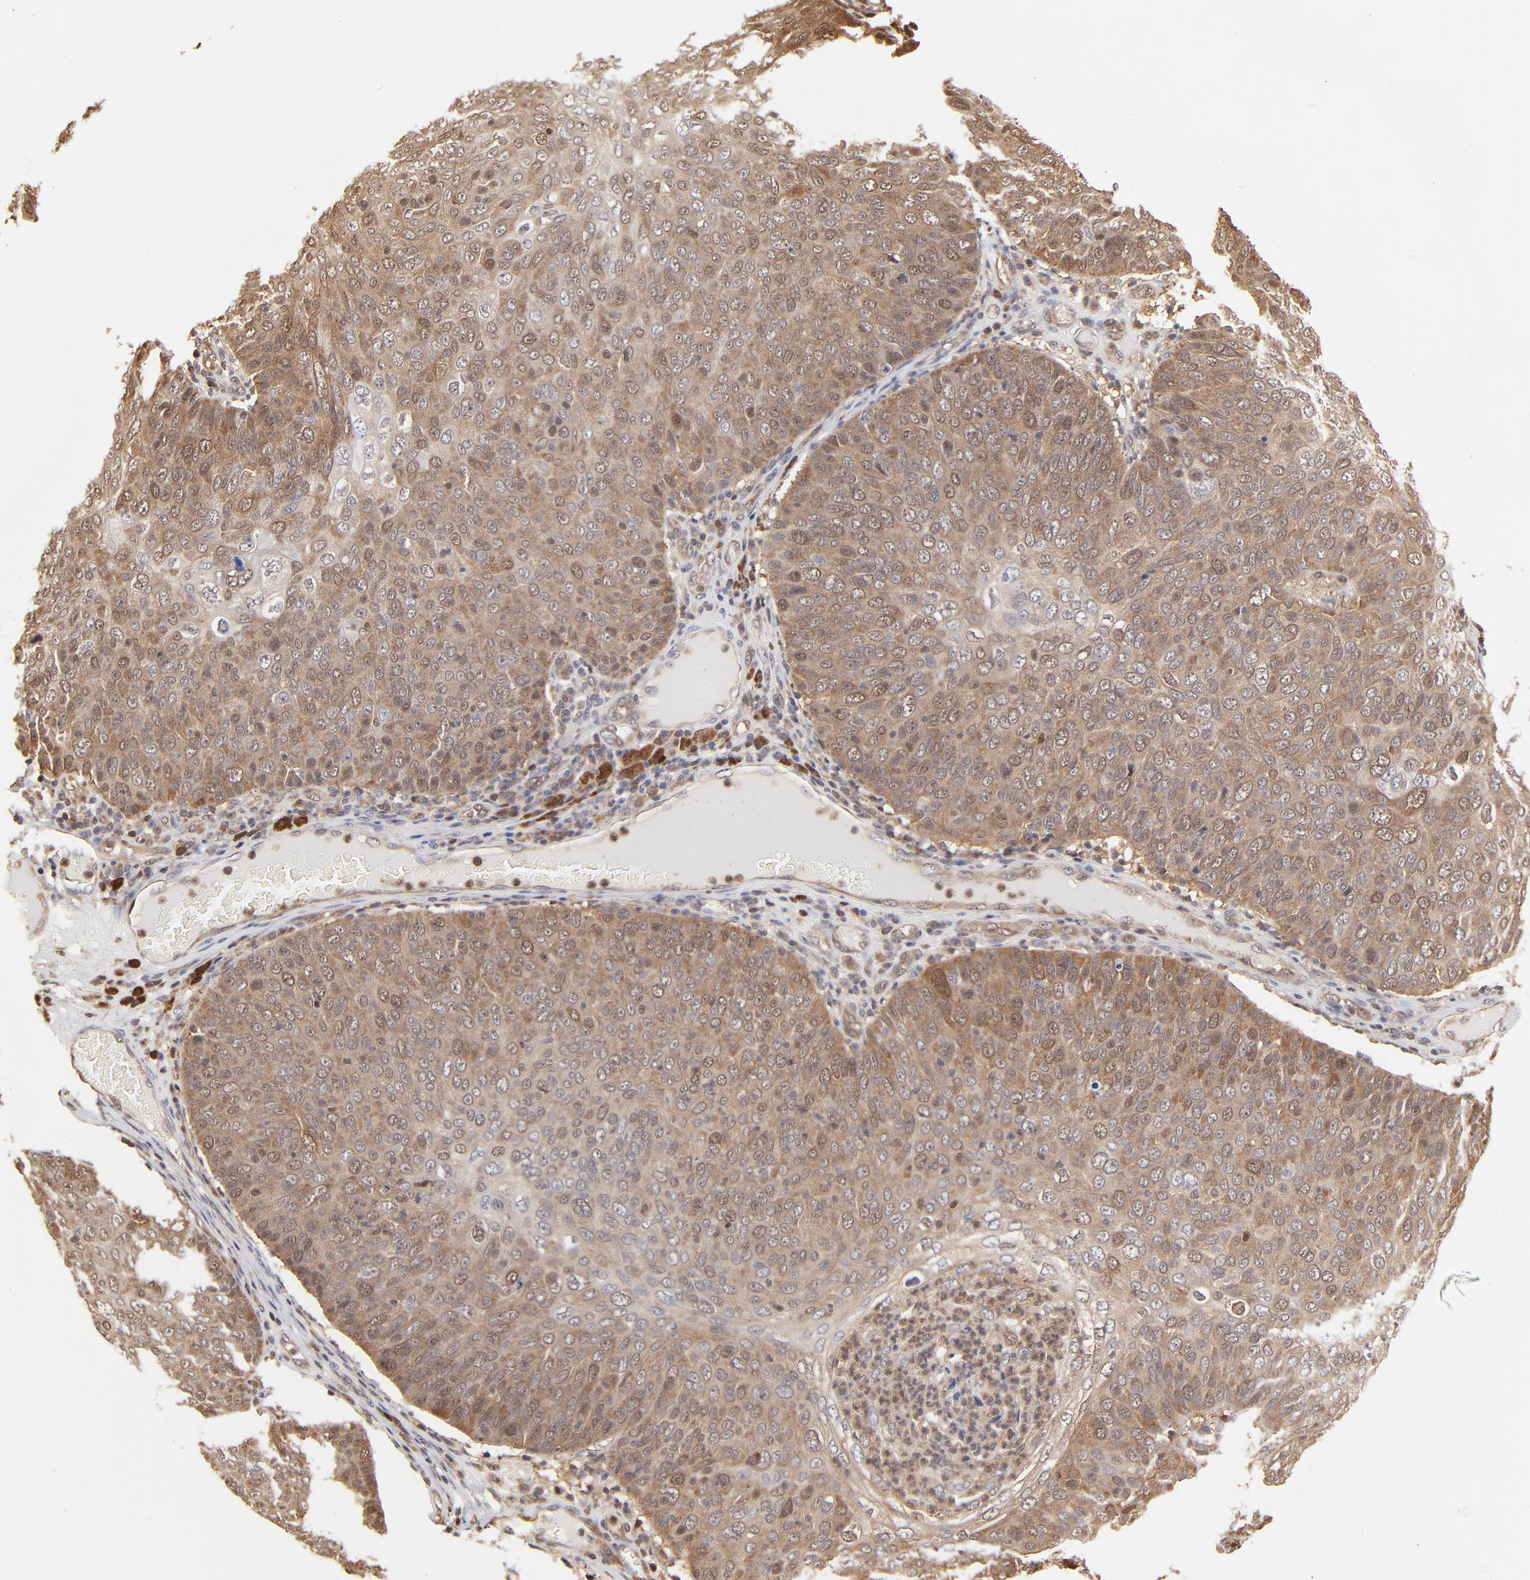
{"staining": {"intensity": "weak", "quantity": "25%-75%", "location": "cytoplasmic/membranous,nuclear"}, "tissue": "skin cancer", "cell_type": "Tumor cells", "image_type": "cancer", "snomed": [{"axis": "morphology", "description": "Squamous cell carcinoma, NOS"}, {"axis": "topography", "description": "Skin"}], "caption": "Immunohistochemical staining of squamous cell carcinoma (skin) shows low levels of weak cytoplasmic/membranous and nuclear protein staining in approximately 25%-75% of tumor cells. The staining was performed using DAB (3,3'-diaminobenzidine), with brown indicating positive protein expression. Nuclei are stained blue with hematoxylin.", "gene": "CASP3", "patient": {"sex": "male", "age": 87}}